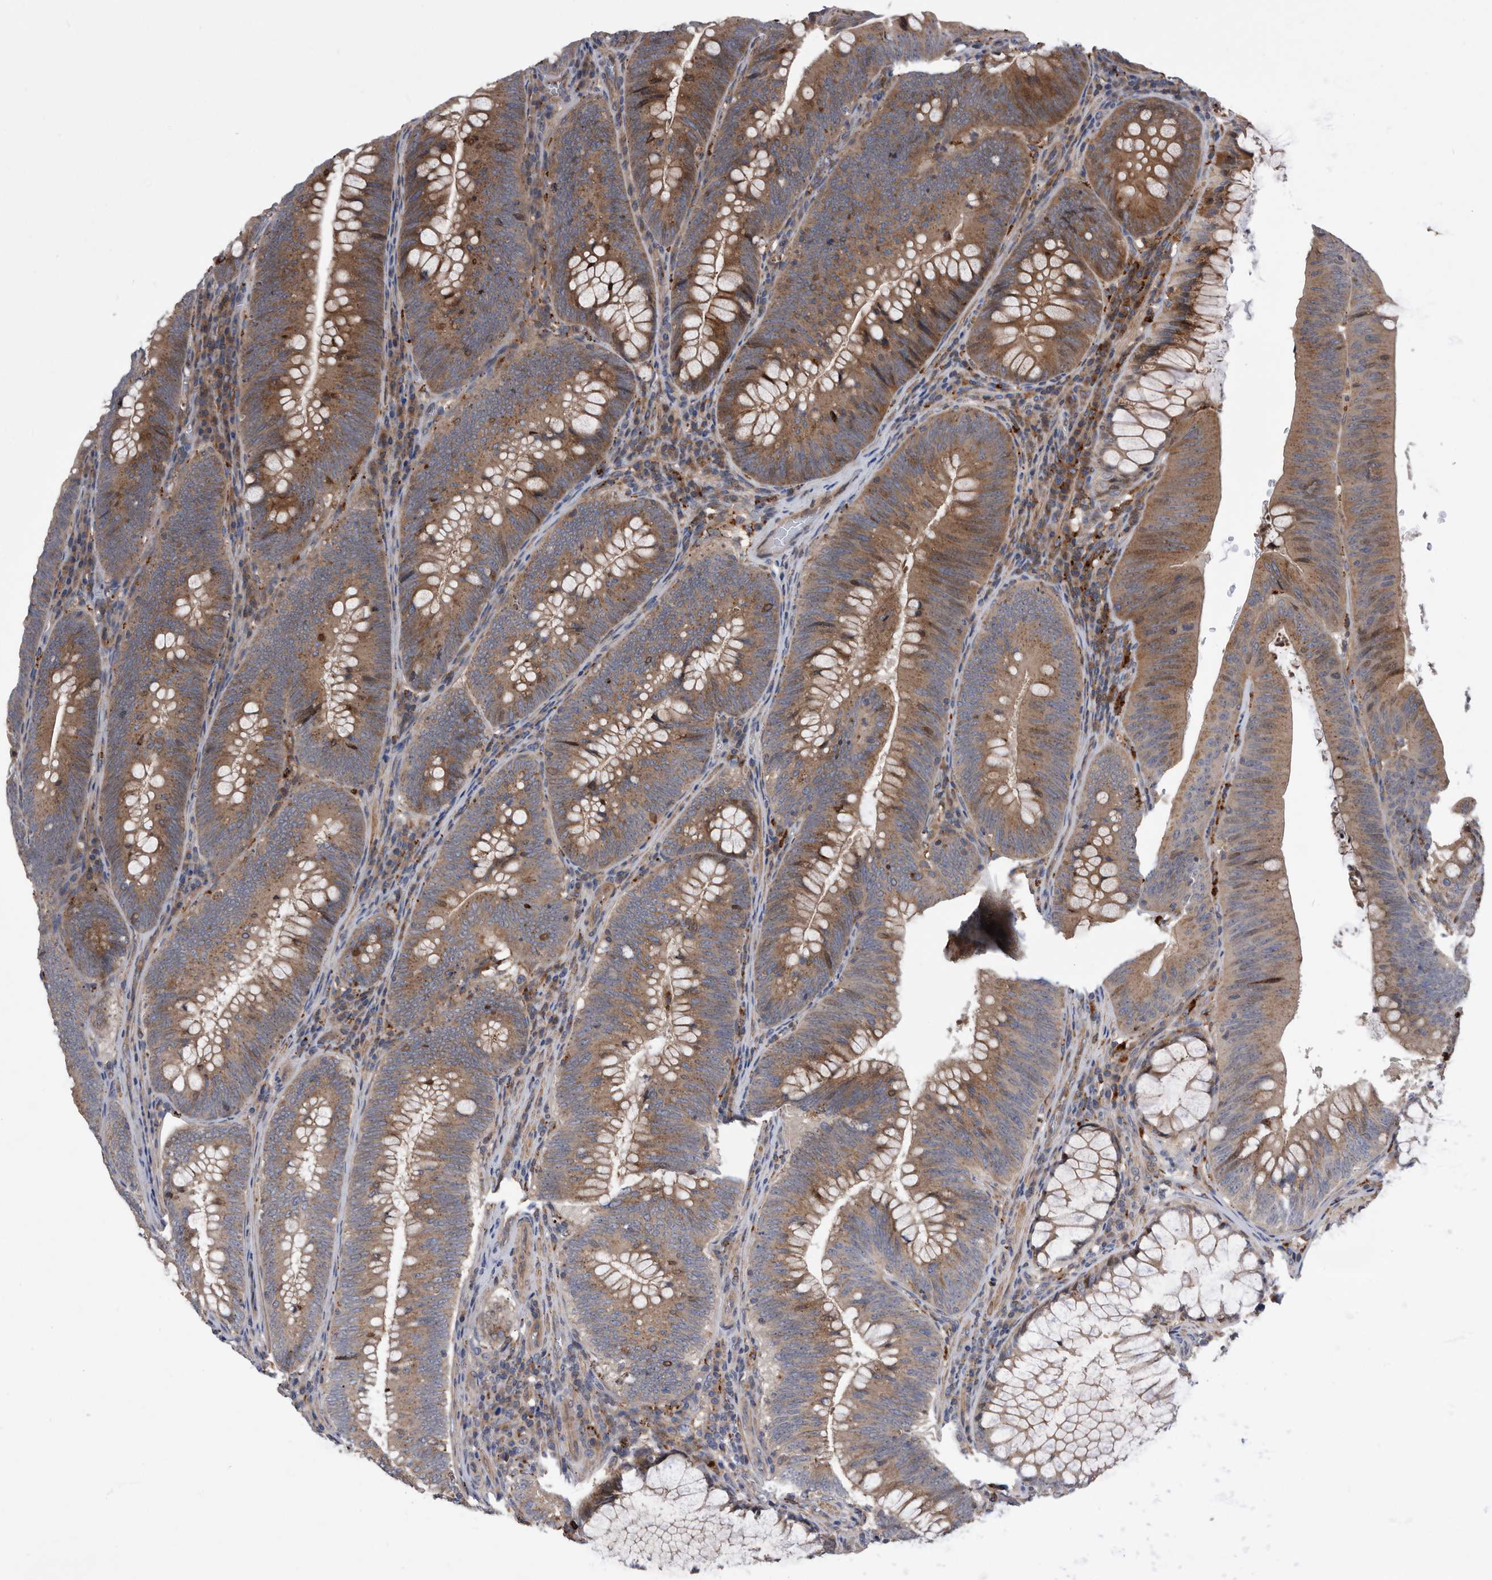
{"staining": {"intensity": "moderate", "quantity": ">75%", "location": "cytoplasmic/membranous"}, "tissue": "colorectal cancer", "cell_type": "Tumor cells", "image_type": "cancer", "snomed": [{"axis": "morphology", "description": "Normal tissue, NOS"}, {"axis": "topography", "description": "Colon"}], "caption": "An IHC image of neoplastic tissue is shown. Protein staining in brown shows moderate cytoplasmic/membranous positivity in colorectal cancer within tumor cells. Using DAB (brown) and hematoxylin (blue) stains, captured at high magnification using brightfield microscopy.", "gene": "BAIAP3", "patient": {"sex": "female", "age": 82}}